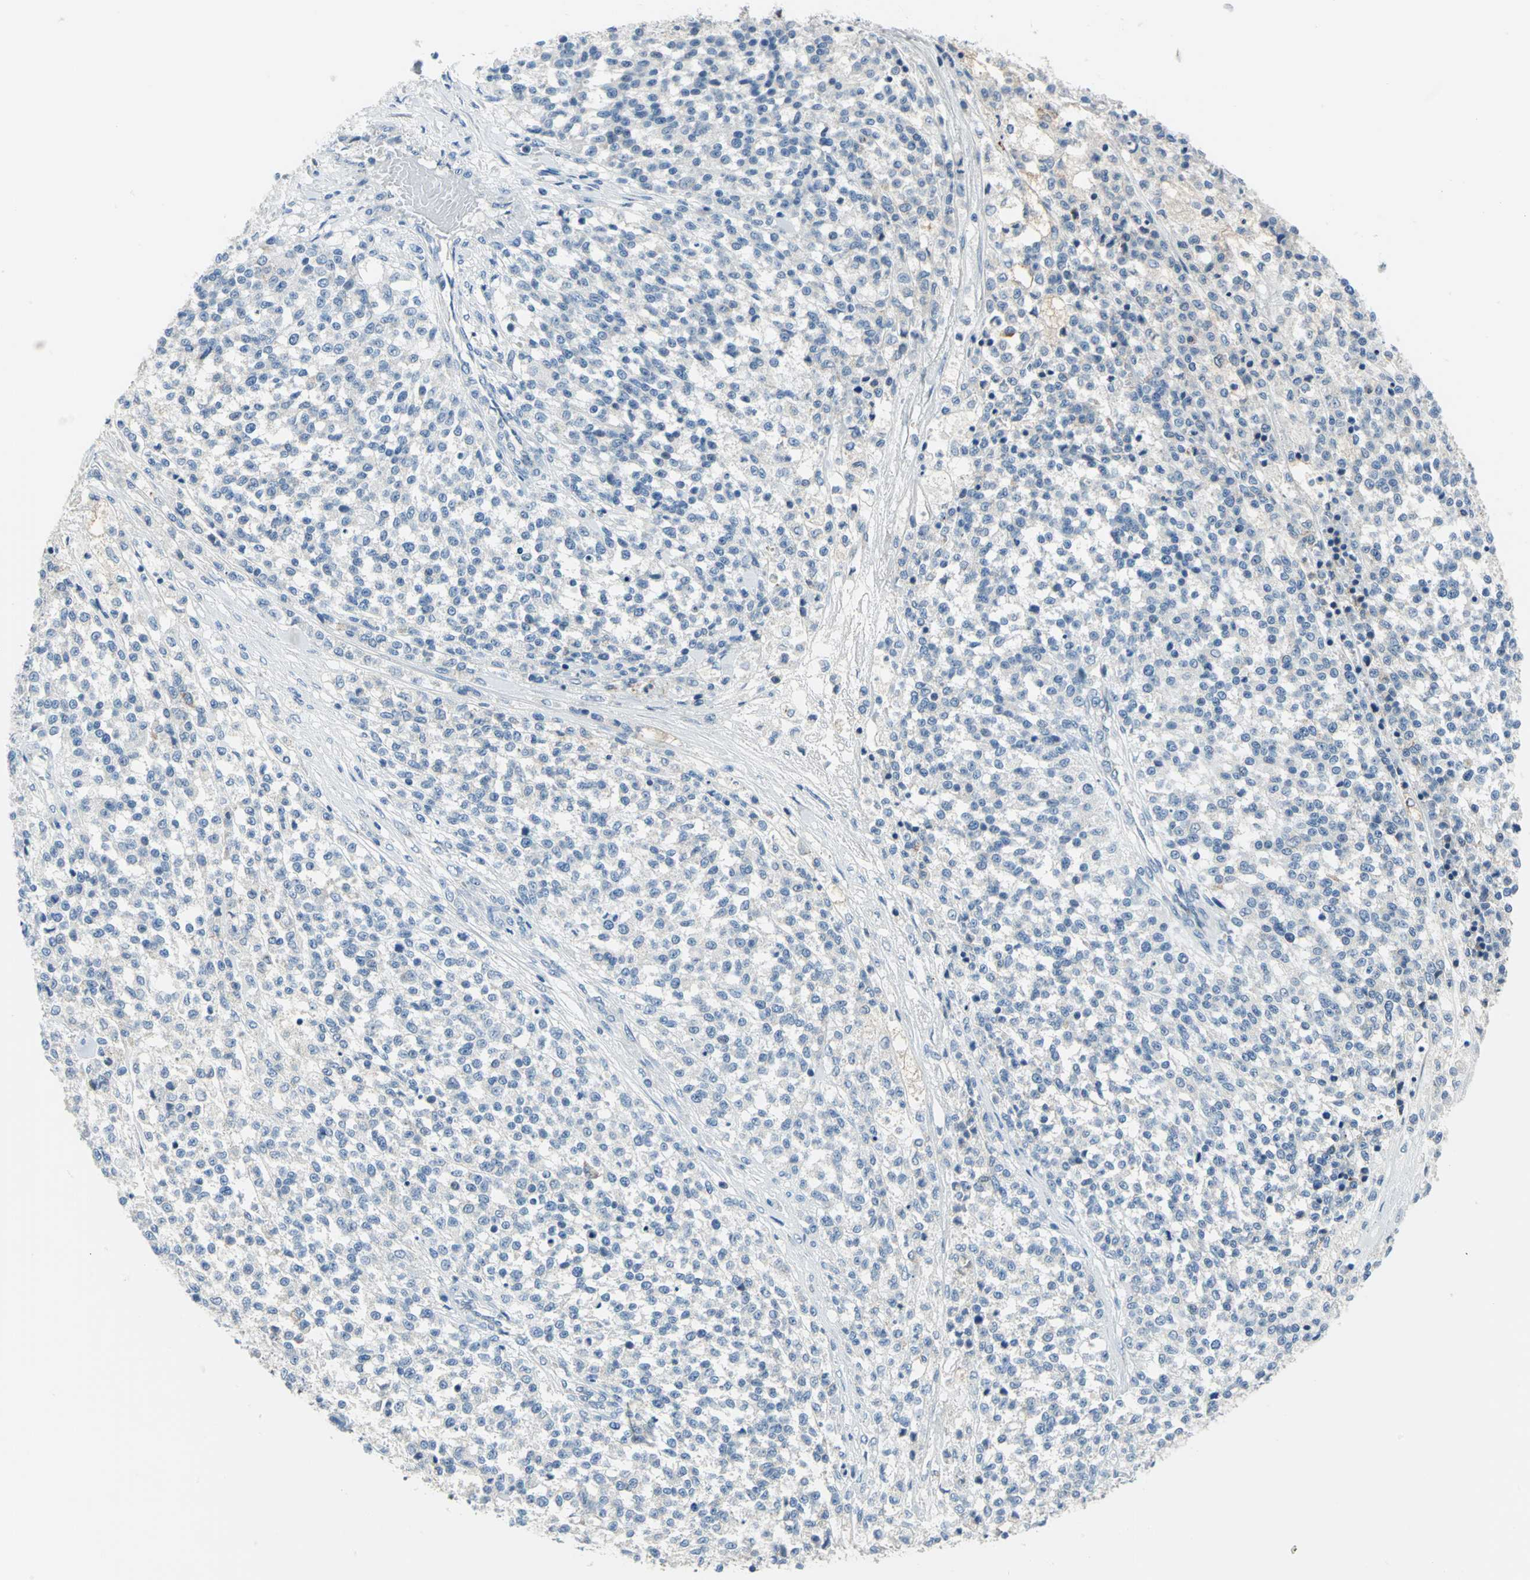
{"staining": {"intensity": "negative", "quantity": "none", "location": "none"}, "tissue": "testis cancer", "cell_type": "Tumor cells", "image_type": "cancer", "snomed": [{"axis": "morphology", "description": "Seminoma, NOS"}, {"axis": "topography", "description": "Testis"}], "caption": "The photomicrograph shows no significant staining in tumor cells of testis cancer (seminoma).", "gene": "MUC4", "patient": {"sex": "male", "age": 59}}